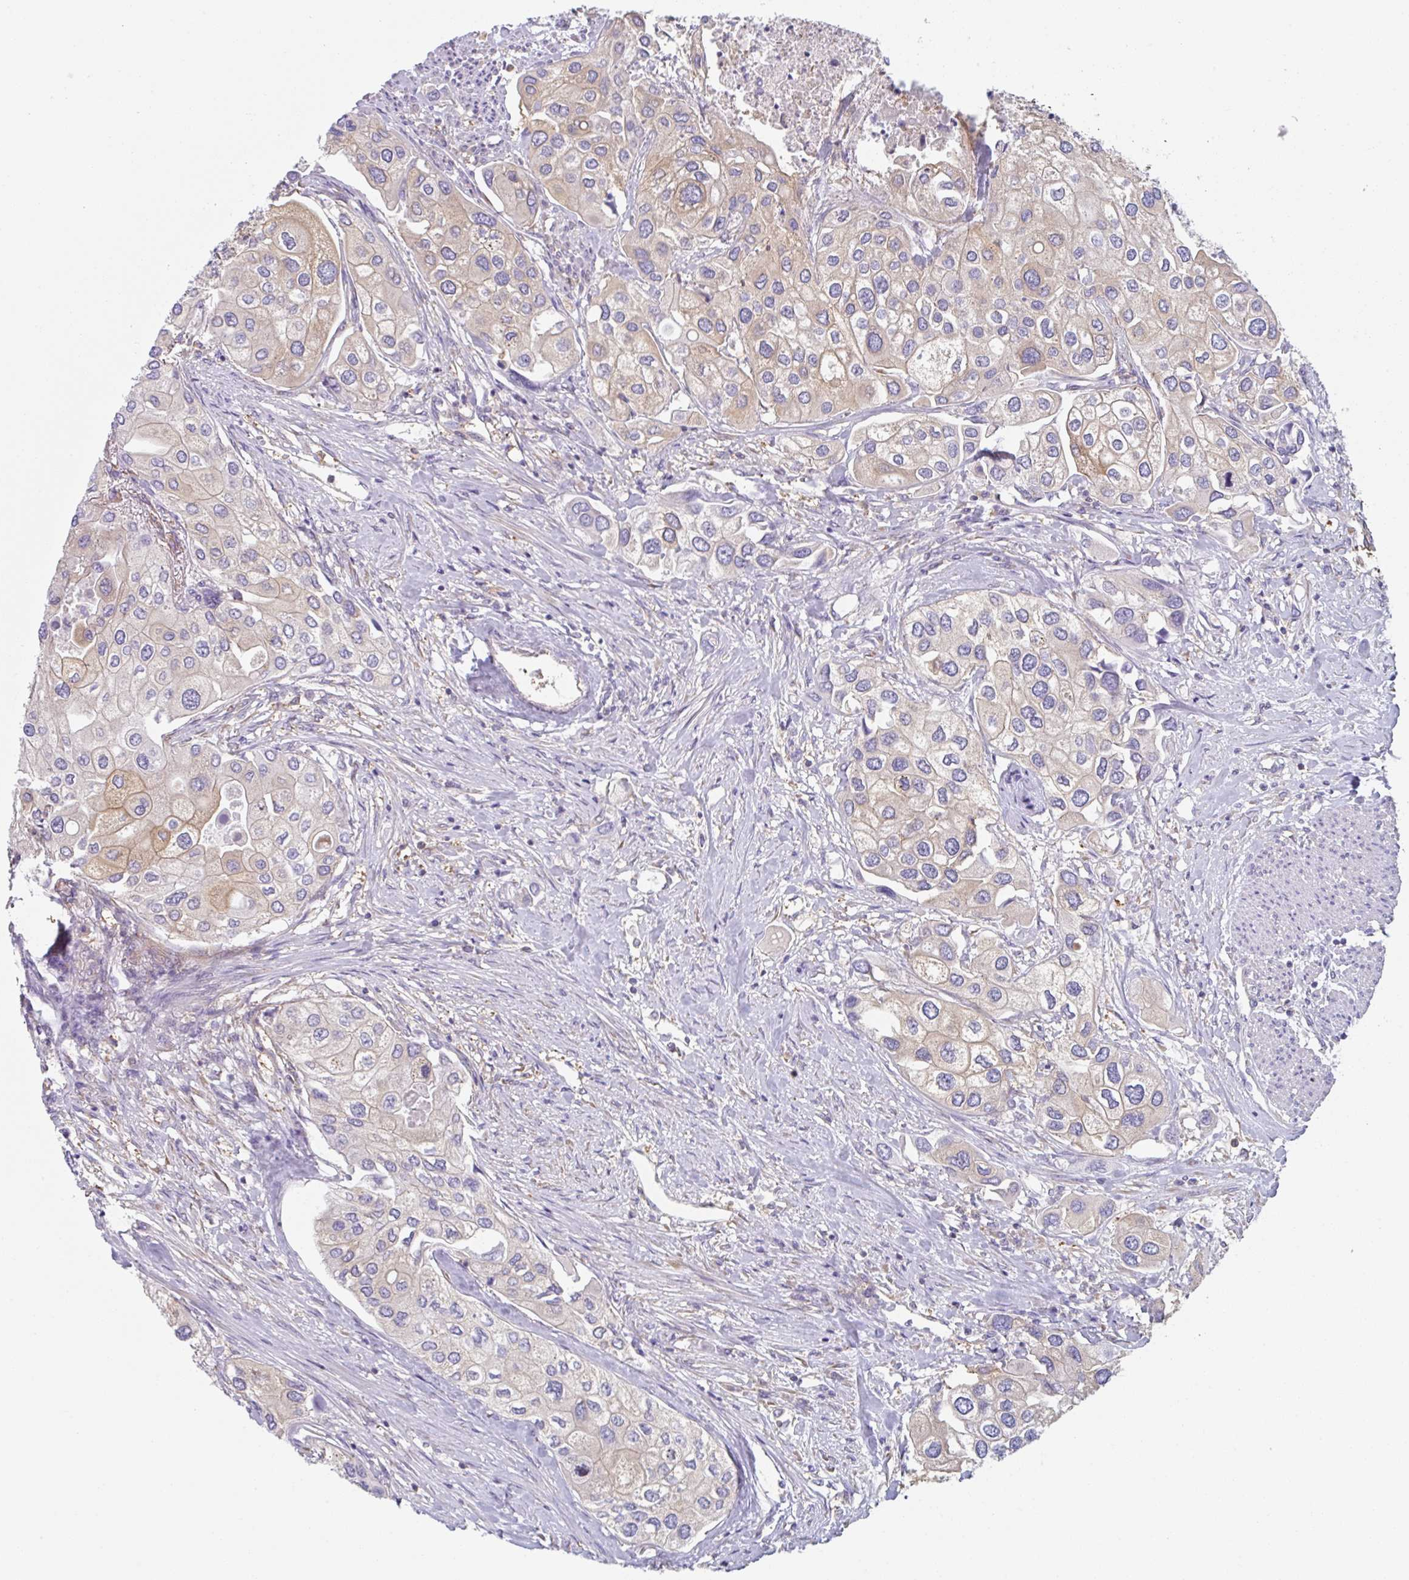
{"staining": {"intensity": "weak", "quantity": "<25%", "location": "cytoplasmic/membranous"}, "tissue": "urothelial cancer", "cell_type": "Tumor cells", "image_type": "cancer", "snomed": [{"axis": "morphology", "description": "Urothelial carcinoma, High grade"}, {"axis": "topography", "description": "Urinary bladder"}], "caption": "Human high-grade urothelial carcinoma stained for a protein using IHC shows no staining in tumor cells.", "gene": "AMPD2", "patient": {"sex": "male", "age": 64}}